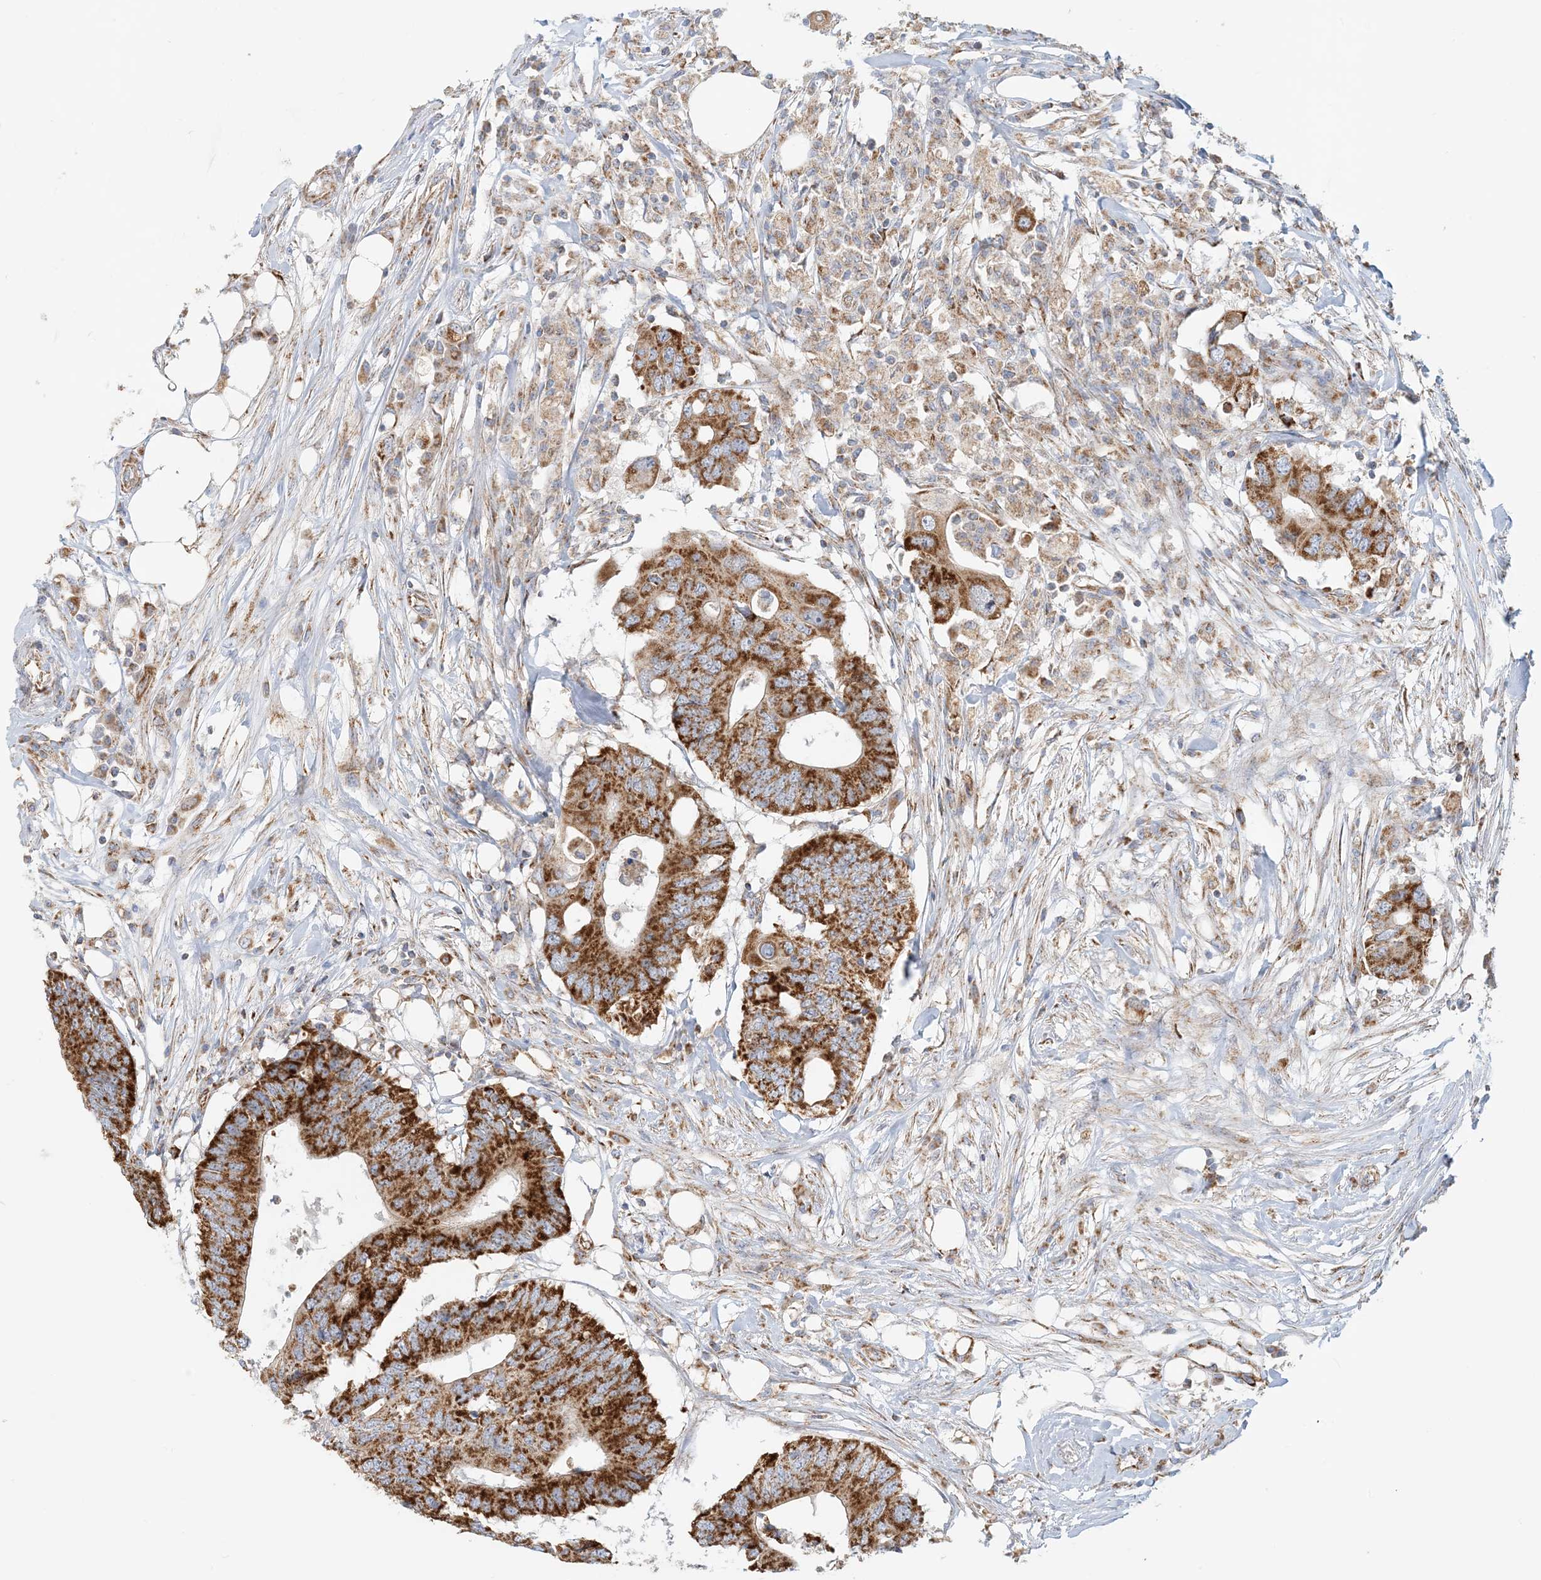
{"staining": {"intensity": "strong", "quantity": ">75%", "location": "cytoplasmic/membranous"}, "tissue": "colorectal cancer", "cell_type": "Tumor cells", "image_type": "cancer", "snomed": [{"axis": "morphology", "description": "Adenocarcinoma, NOS"}, {"axis": "topography", "description": "Colon"}], "caption": "High-power microscopy captured an immunohistochemistry image of colorectal adenocarcinoma, revealing strong cytoplasmic/membranous positivity in about >75% of tumor cells. The staining was performed using DAB (3,3'-diaminobenzidine), with brown indicating positive protein expression. Nuclei are stained blue with hematoxylin.", "gene": "COA3", "patient": {"sex": "male", "age": 71}}